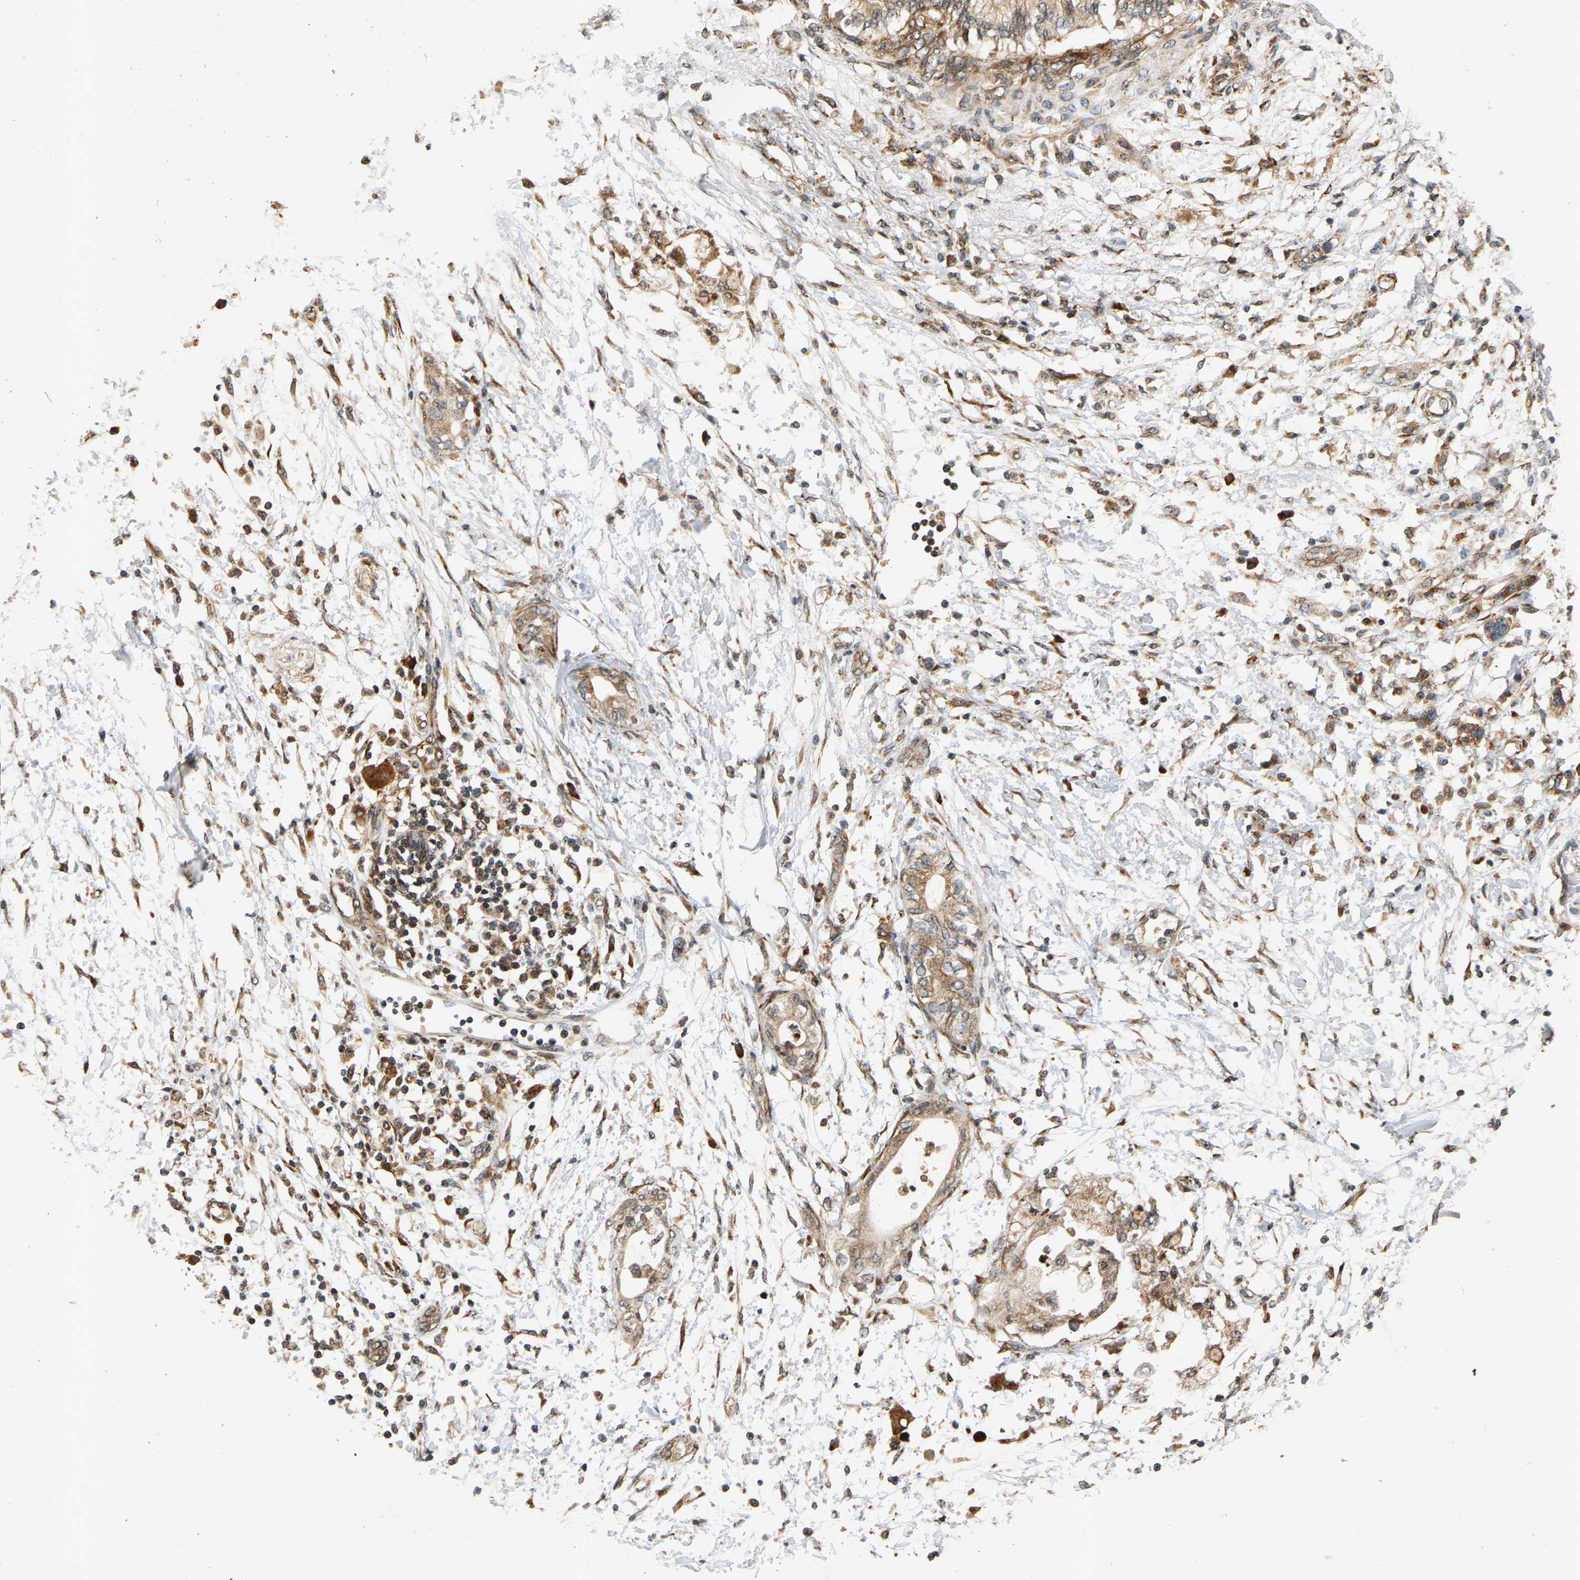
{"staining": {"intensity": "strong", "quantity": ">75%", "location": "cytoplasmic/membranous,nuclear"}, "tissue": "adipose tissue", "cell_type": "Adipocytes", "image_type": "normal", "snomed": [{"axis": "morphology", "description": "Normal tissue, NOS"}, {"axis": "morphology", "description": "Adenocarcinoma, NOS"}, {"axis": "topography", "description": "Duodenum"}, {"axis": "topography", "description": "Peripheral nerve tissue"}], "caption": "Adipose tissue stained with immunohistochemistry (IHC) shows strong cytoplasmic/membranous,nuclear staining in approximately >75% of adipocytes. (DAB IHC with brightfield microscopy, high magnification).", "gene": "CIDEC", "patient": {"sex": "female", "age": 60}}